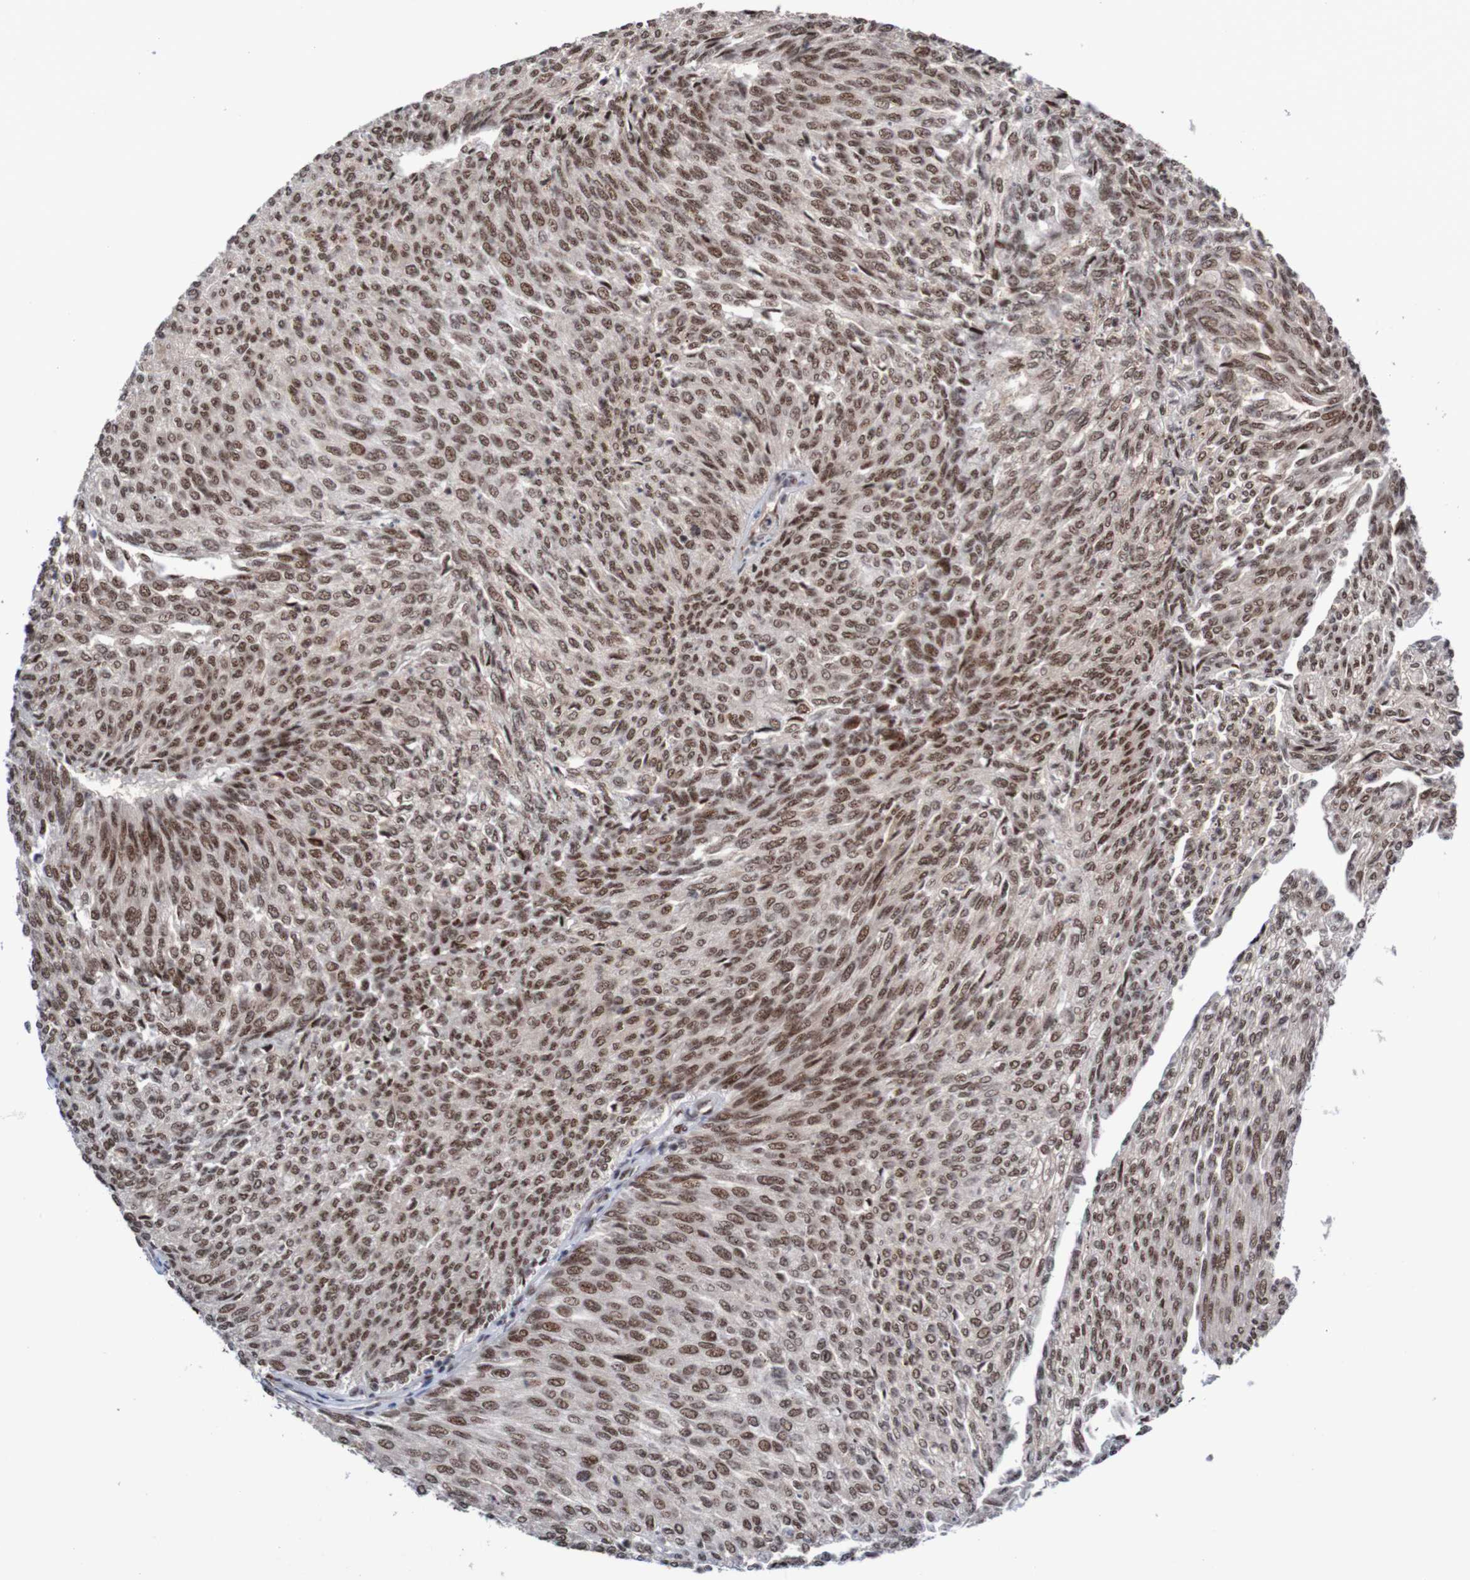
{"staining": {"intensity": "moderate", "quantity": ">75%", "location": "nuclear"}, "tissue": "urothelial cancer", "cell_type": "Tumor cells", "image_type": "cancer", "snomed": [{"axis": "morphology", "description": "Urothelial carcinoma, Low grade"}, {"axis": "topography", "description": "Urinary bladder"}], "caption": "Brown immunohistochemical staining in urothelial cancer exhibits moderate nuclear expression in approximately >75% of tumor cells.", "gene": "CDC5L", "patient": {"sex": "female", "age": 79}}